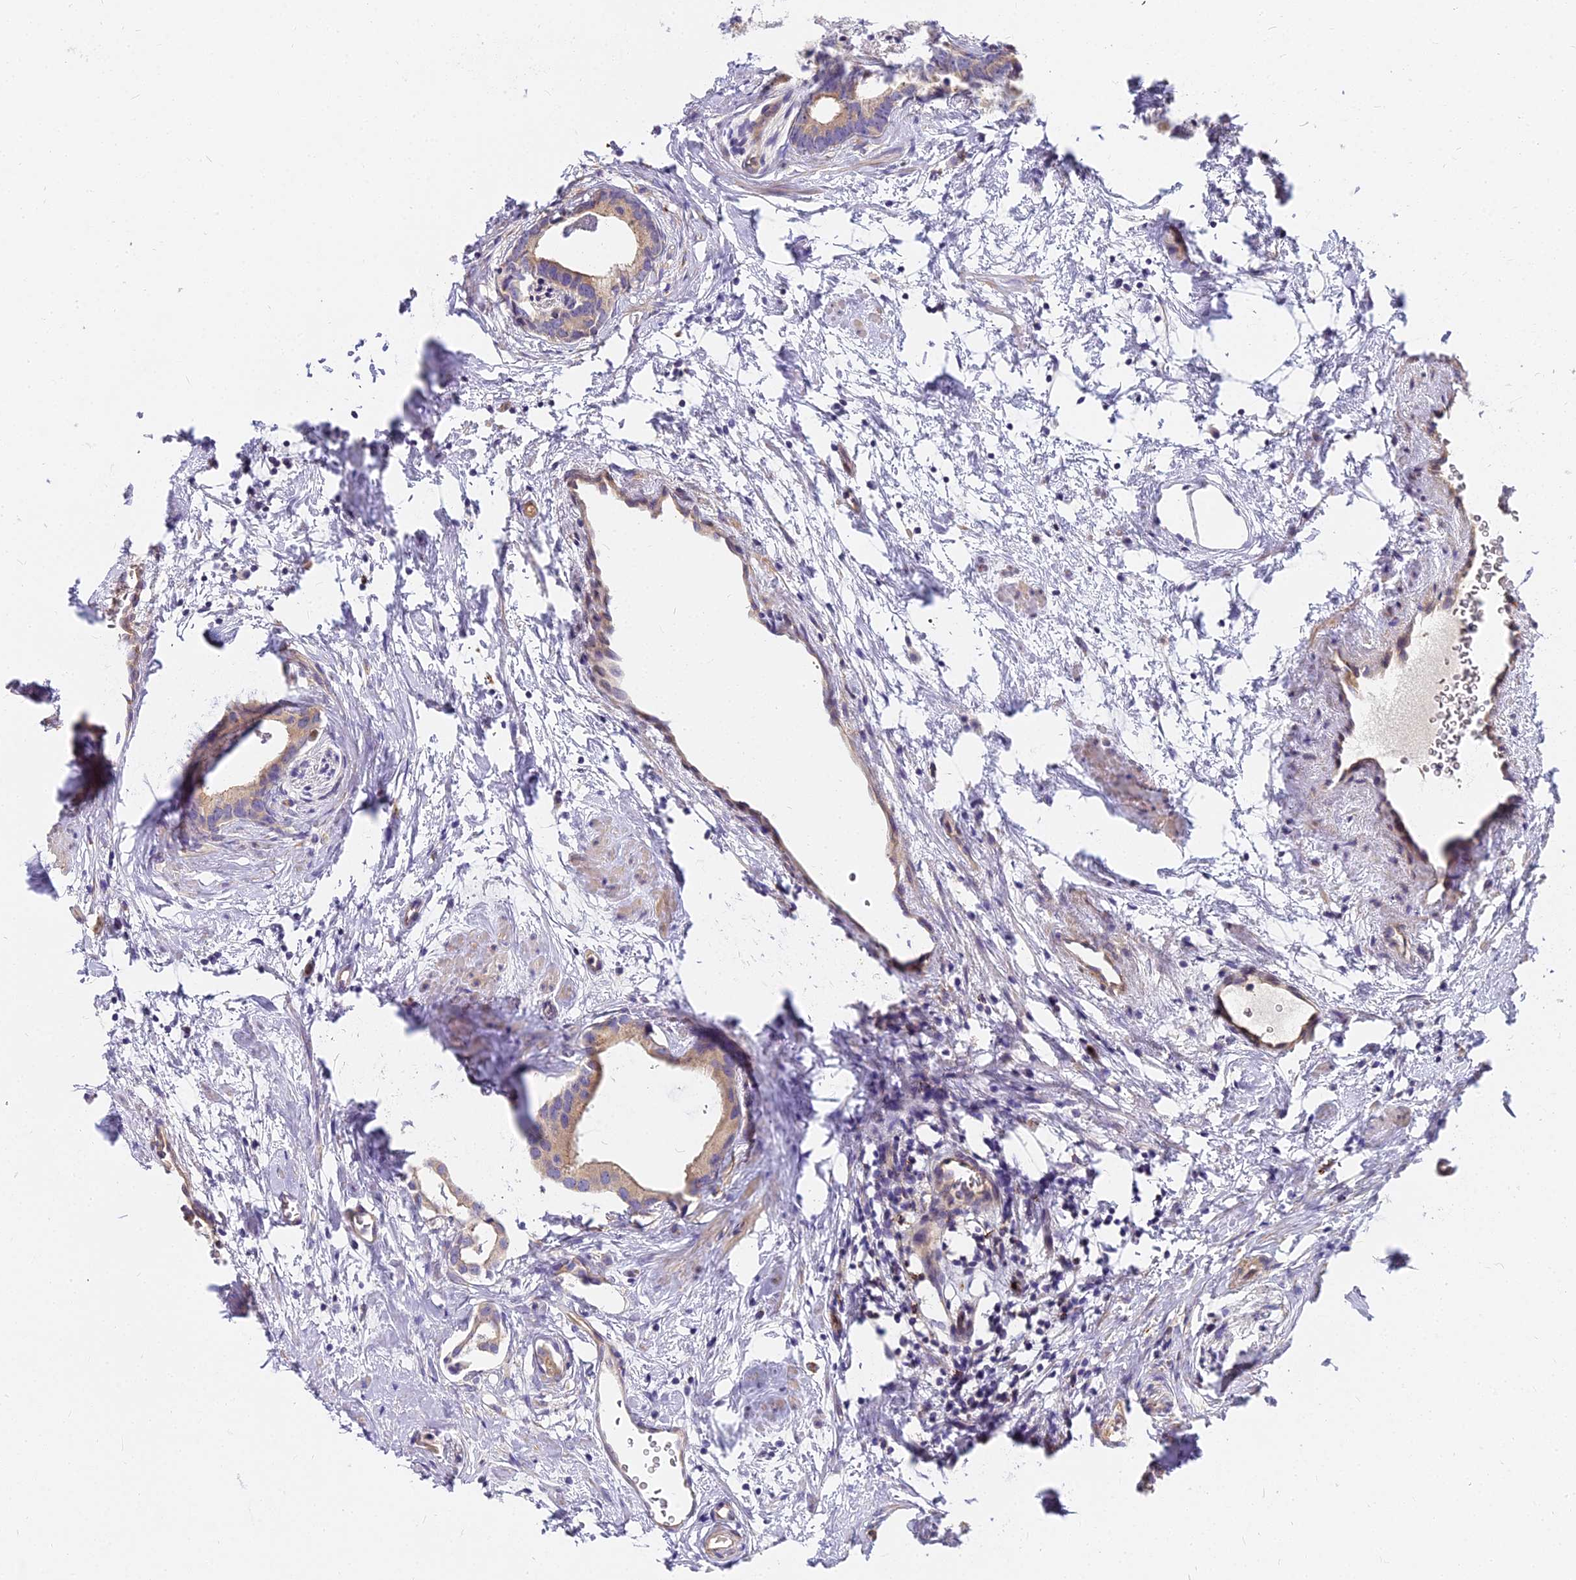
{"staining": {"intensity": "weak", "quantity": ">75%", "location": "cytoplasmic/membranous"}, "tissue": "prostate cancer", "cell_type": "Tumor cells", "image_type": "cancer", "snomed": [{"axis": "morphology", "description": "Adenocarcinoma, Low grade"}, {"axis": "topography", "description": "Prostate"}], "caption": "This image demonstrates immunohistochemistry staining of human prostate adenocarcinoma (low-grade), with low weak cytoplasmic/membranous positivity in about >75% of tumor cells.", "gene": "HLA-DOA", "patient": {"sex": "male", "age": 63}}